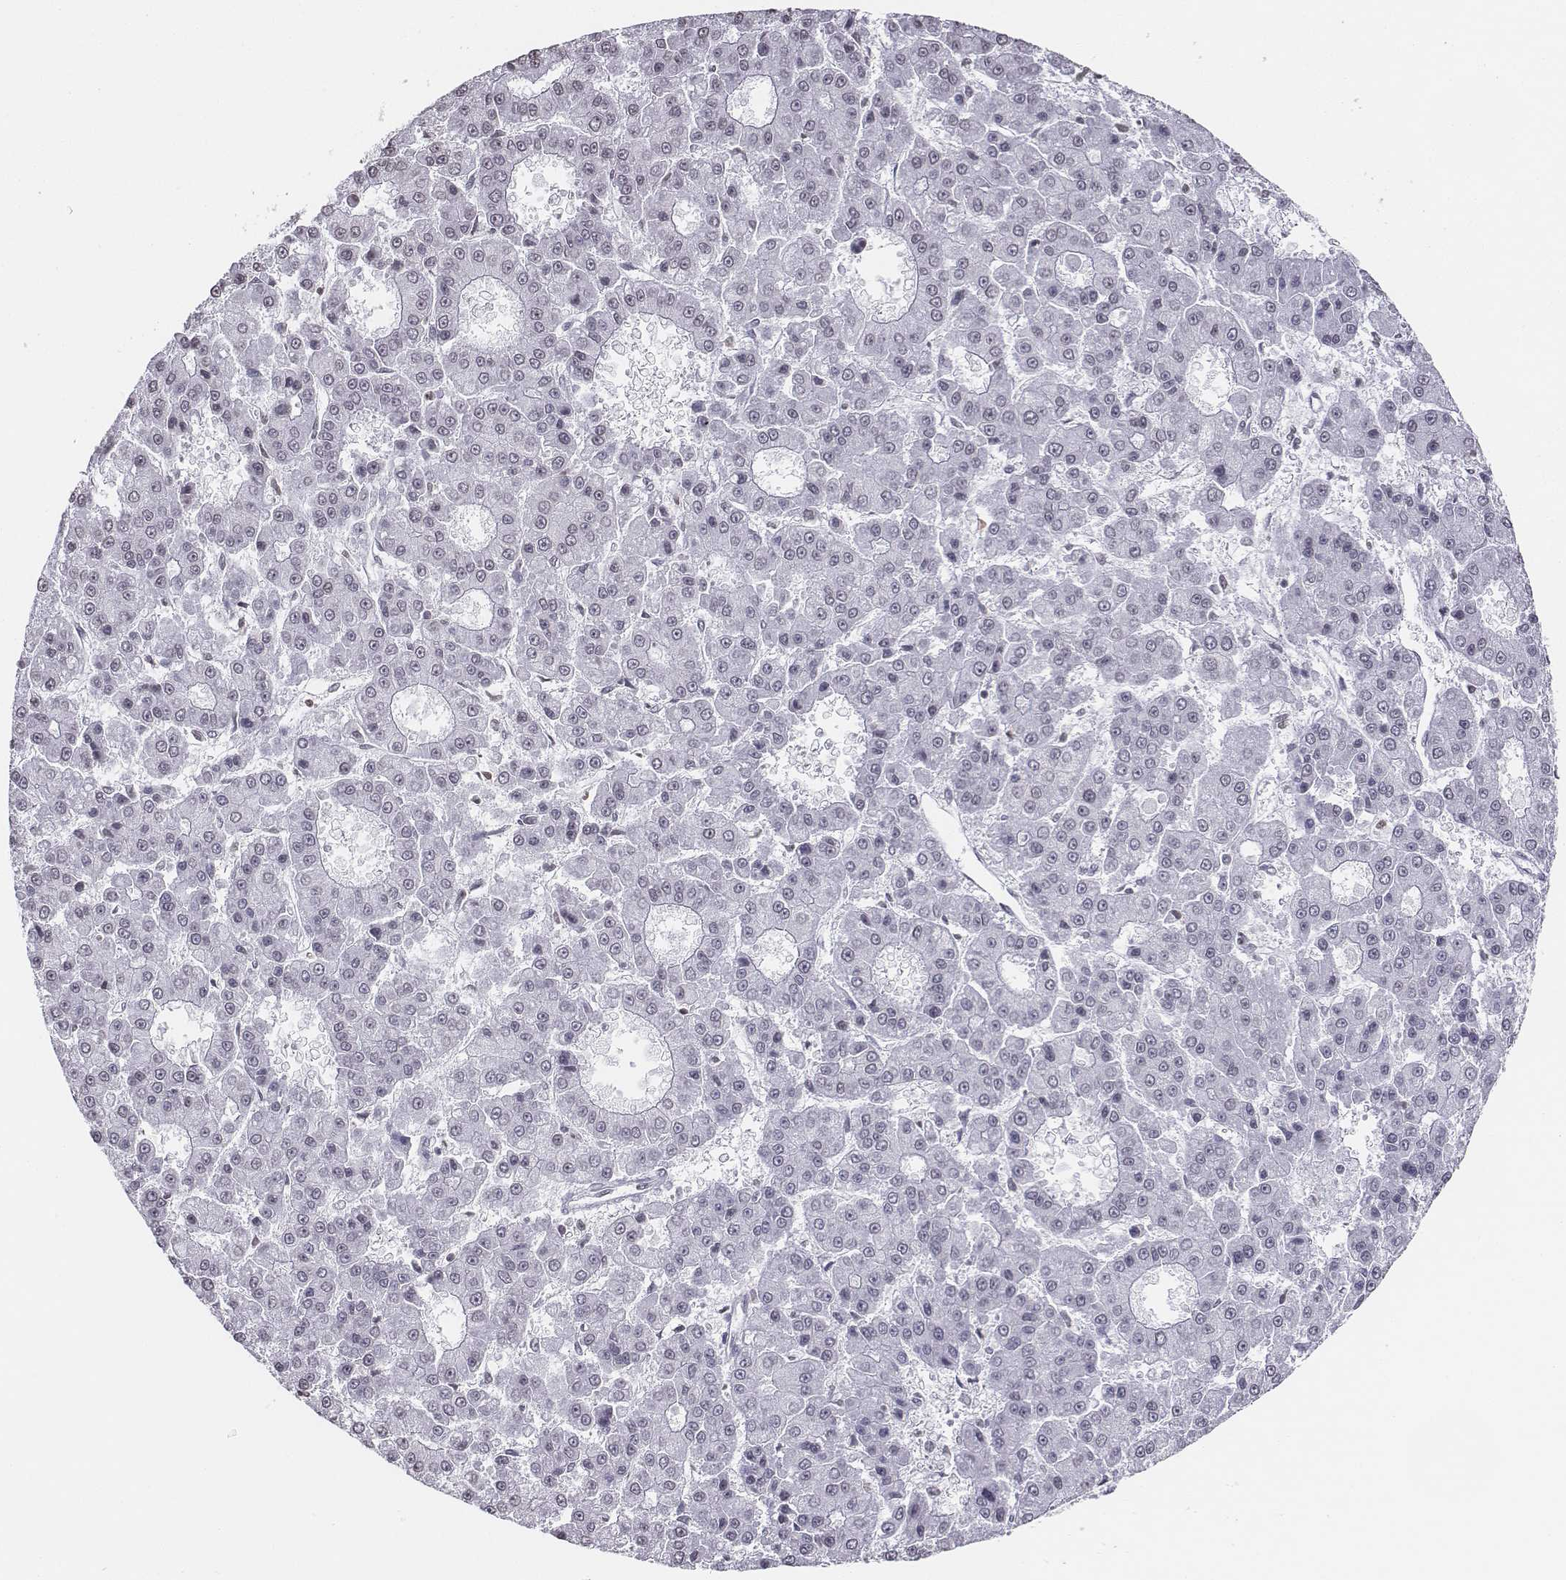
{"staining": {"intensity": "negative", "quantity": "none", "location": "none"}, "tissue": "liver cancer", "cell_type": "Tumor cells", "image_type": "cancer", "snomed": [{"axis": "morphology", "description": "Carcinoma, Hepatocellular, NOS"}, {"axis": "topography", "description": "Liver"}], "caption": "Tumor cells show no significant staining in hepatocellular carcinoma (liver). The staining was performed using DAB (3,3'-diaminobenzidine) to visualize the protein expression in brown, while the nuclei were stained in blue with hematoxylin (Magnification: 20x).", "gene": "BARHL1", "patient": {"sex": "male", "age": 70}}